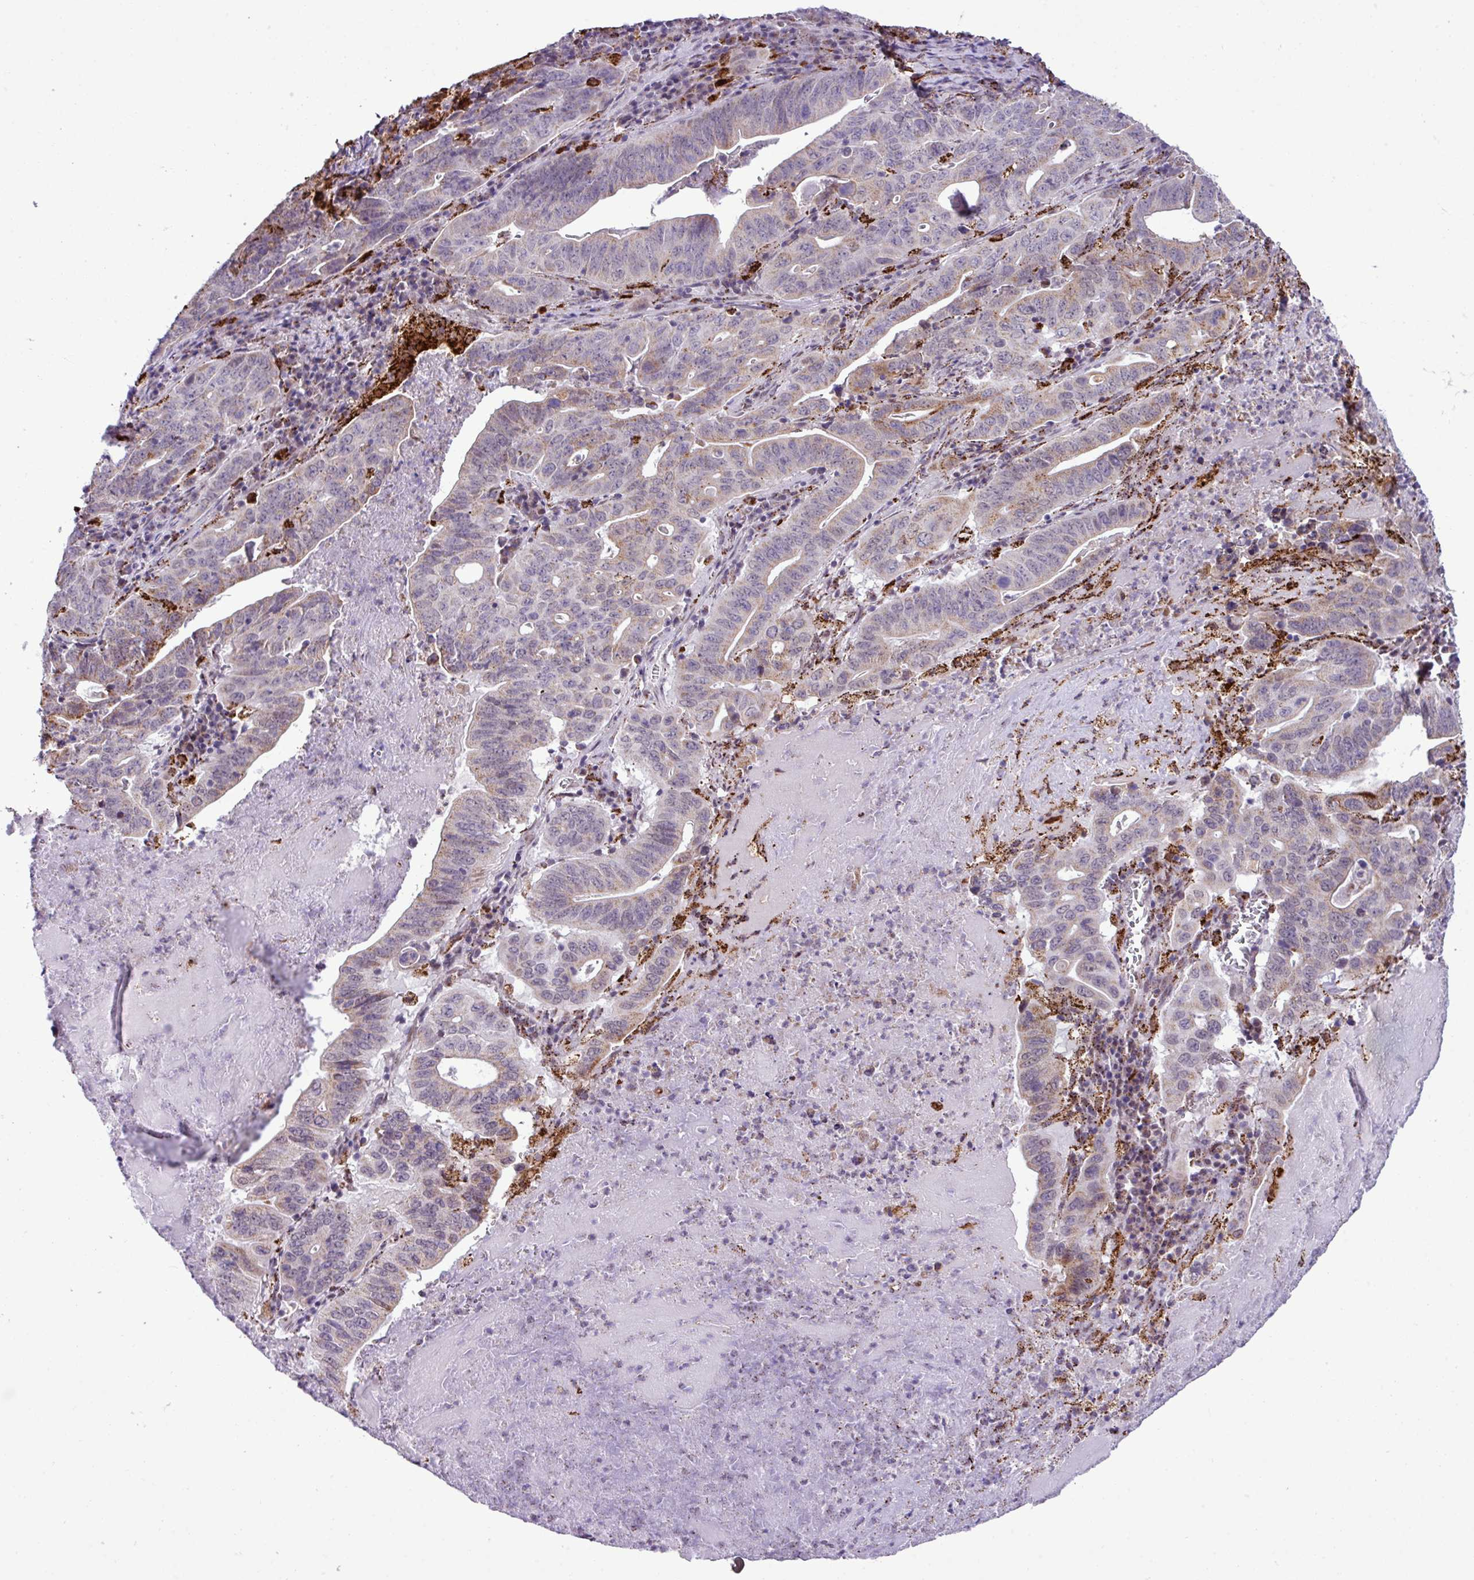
{"staining": {"intensity": "weak", "quantity": "25%-75%", "location": "cytoplasmic/membranous"}, "tissue": "lung cancer", "cell_type": "Tumor cells", "image_type": "cancer", "snomed": [{"axis": "morphology", "description": "Adenocarcinoma, NOS"}, {"axis": "topography", "description": "Lung"}], "caption": "IHC image of lung adenocarcinoma stained for a protein (brown), which reveals low levels of weak cytoplasmic/membranous staining in approximately 25%-75% of tumor cells.", "gene": "SGPP1", "patient": {"sex": "female", "age": 60}}